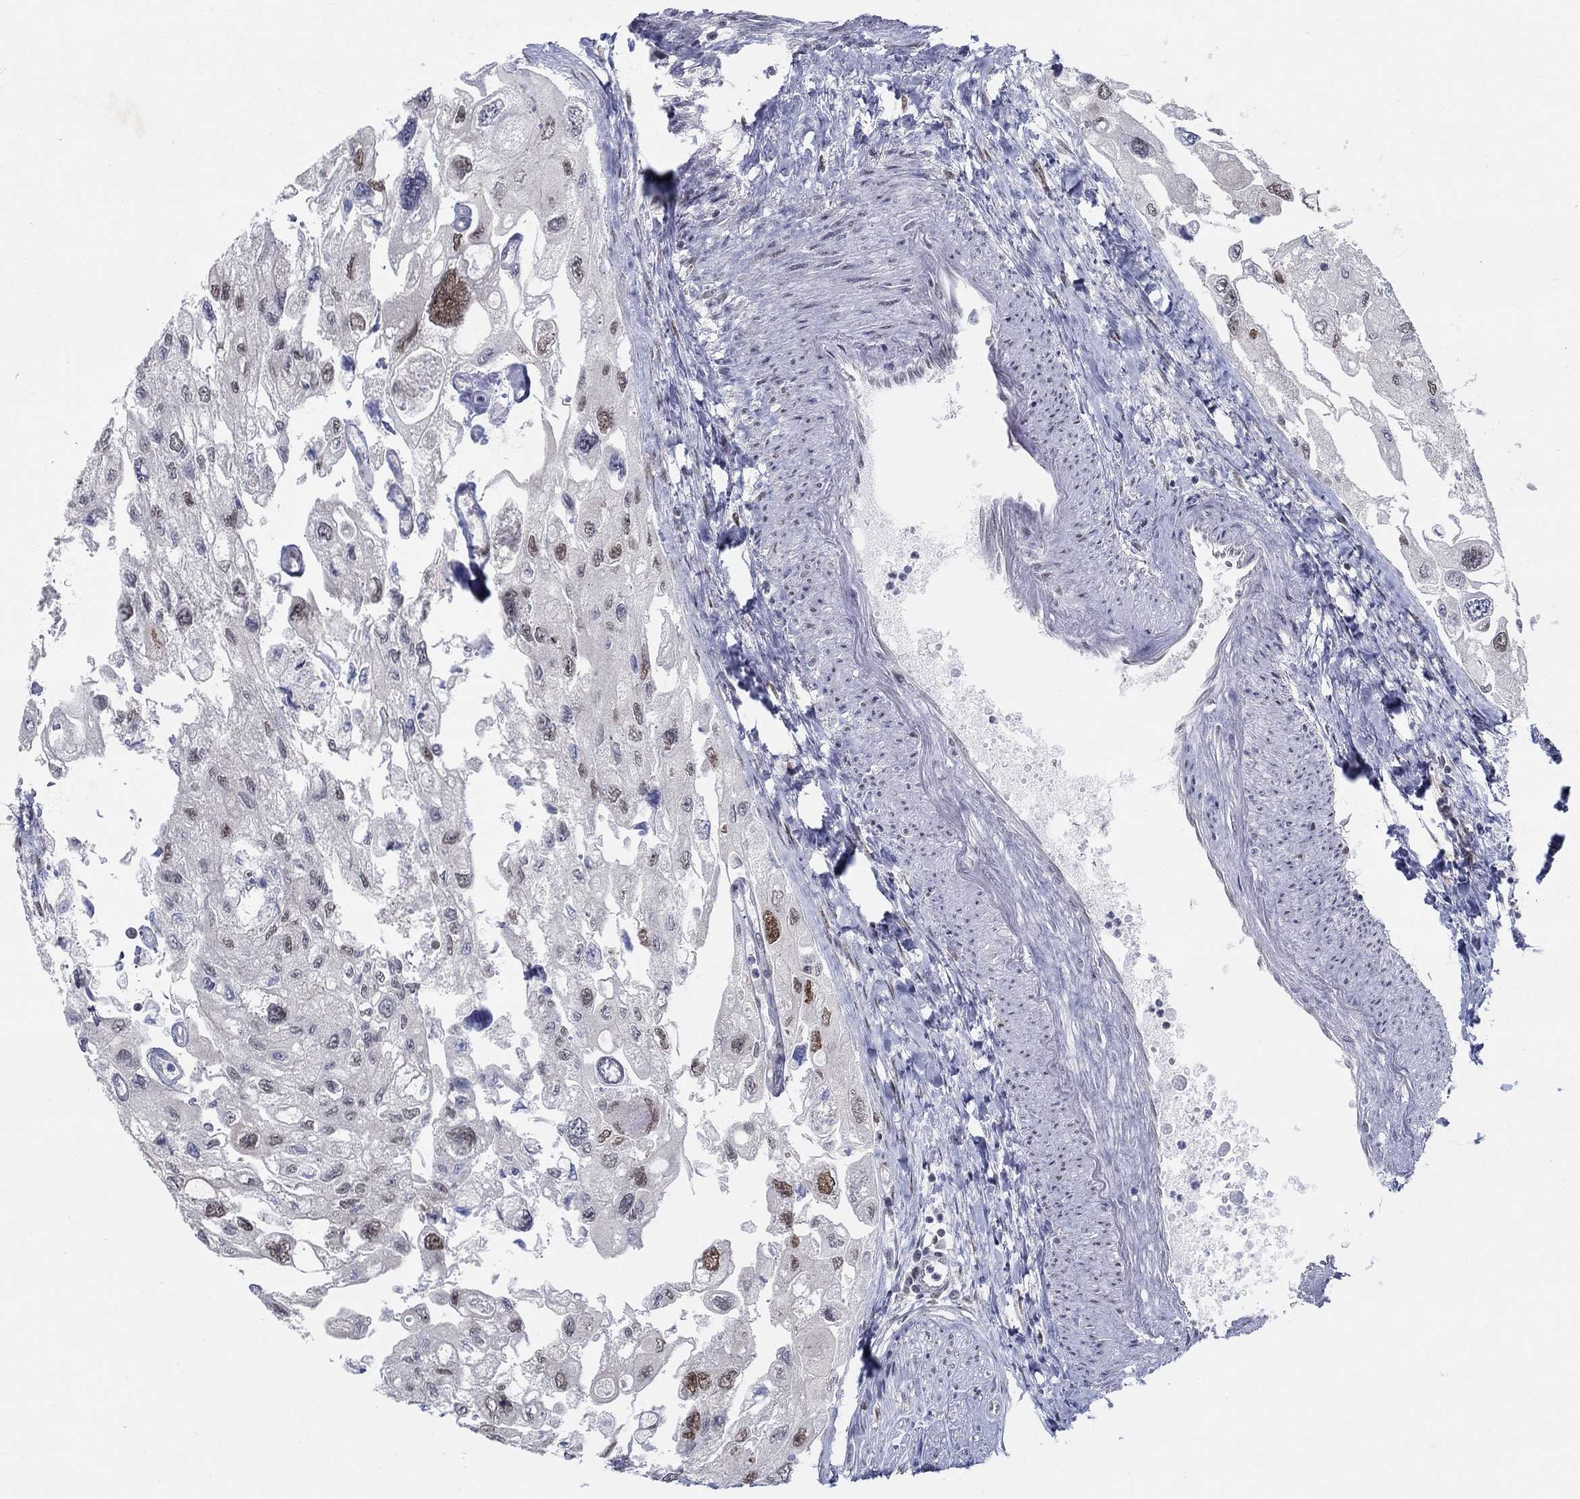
{"staining": {"intensity": "strong", "quantity": "<25%", "location": "nuclear"}, "tissue": "urothelial cancer", "cell_type": "Tumor cells", "image_type": "cancer", "snomed": [{"axis": "morphology", "description": "Urothelial carcinoma, High grade"}, {"axis": "topography", "description": "Urinary bladder"}], "caption": "The photomicrograph shows staining of urothelial cancer, revealing strong nuclear protein positivity (brown color) within tumor cells. (DAB = brown stain, brightfield microscopy at high magnification).", "gene": "CENPE", "patient": {"sex": "male", "age": 59}}